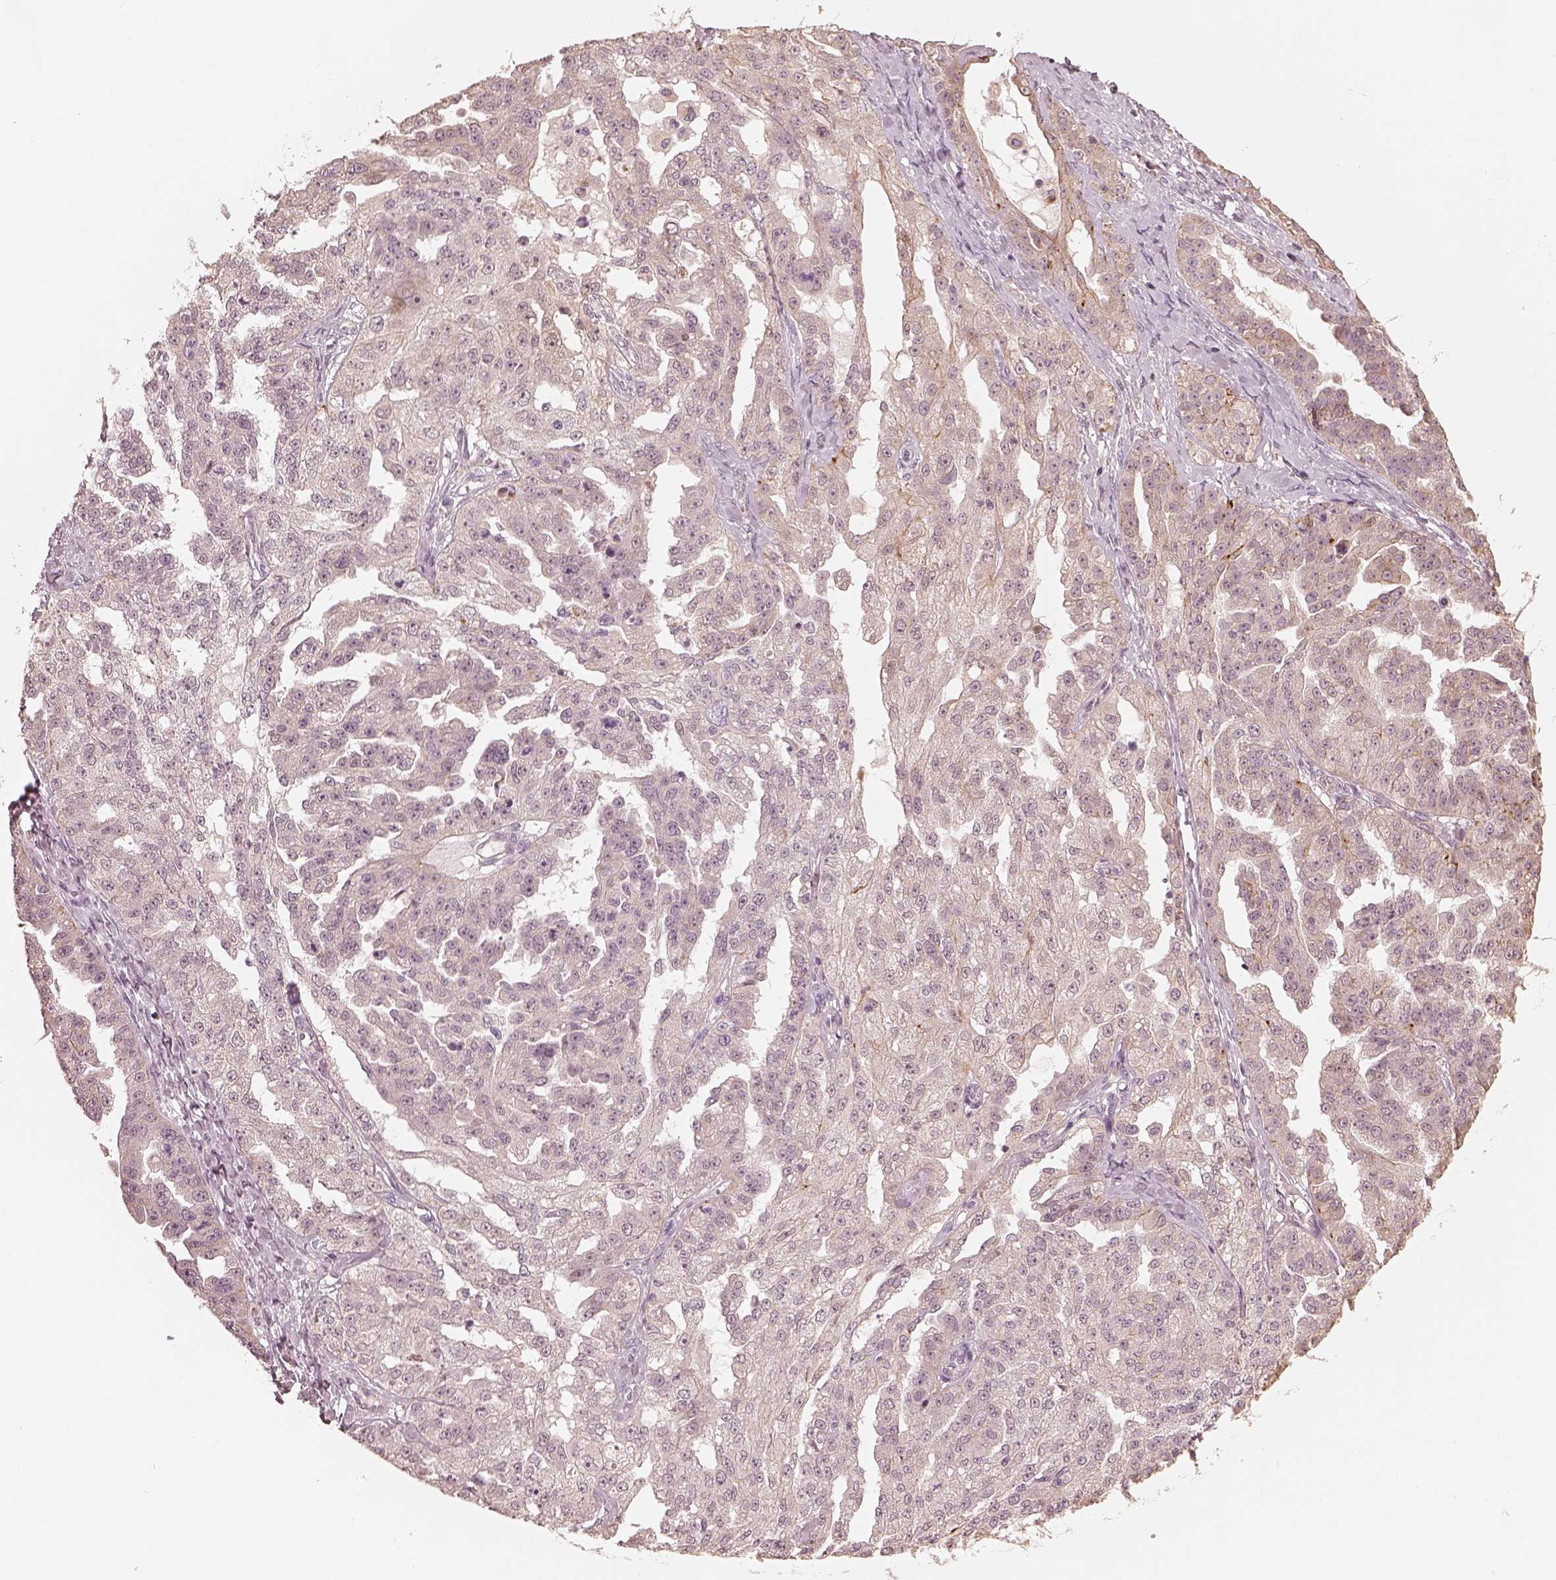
{"staining": {"intensity": "negative", "quantity": "none", "location": "none"}, "tissue": "ovarian cancer", "cell_type": "Tumor cells", "image_type": "cancer", "snomed": [{"axis": "morphology", "description": "Cystadenocarcinoma, serous, NOS"}, {"axis": "topography", "description": "Ovary"}], "caption": "Human serous cystadenocarcinoma (ovarian) stained for a protein using IHC reveals no expression in tumor cells.", "gene": "SLC25A46", "patient": {"sex": "female", "age": 58}}